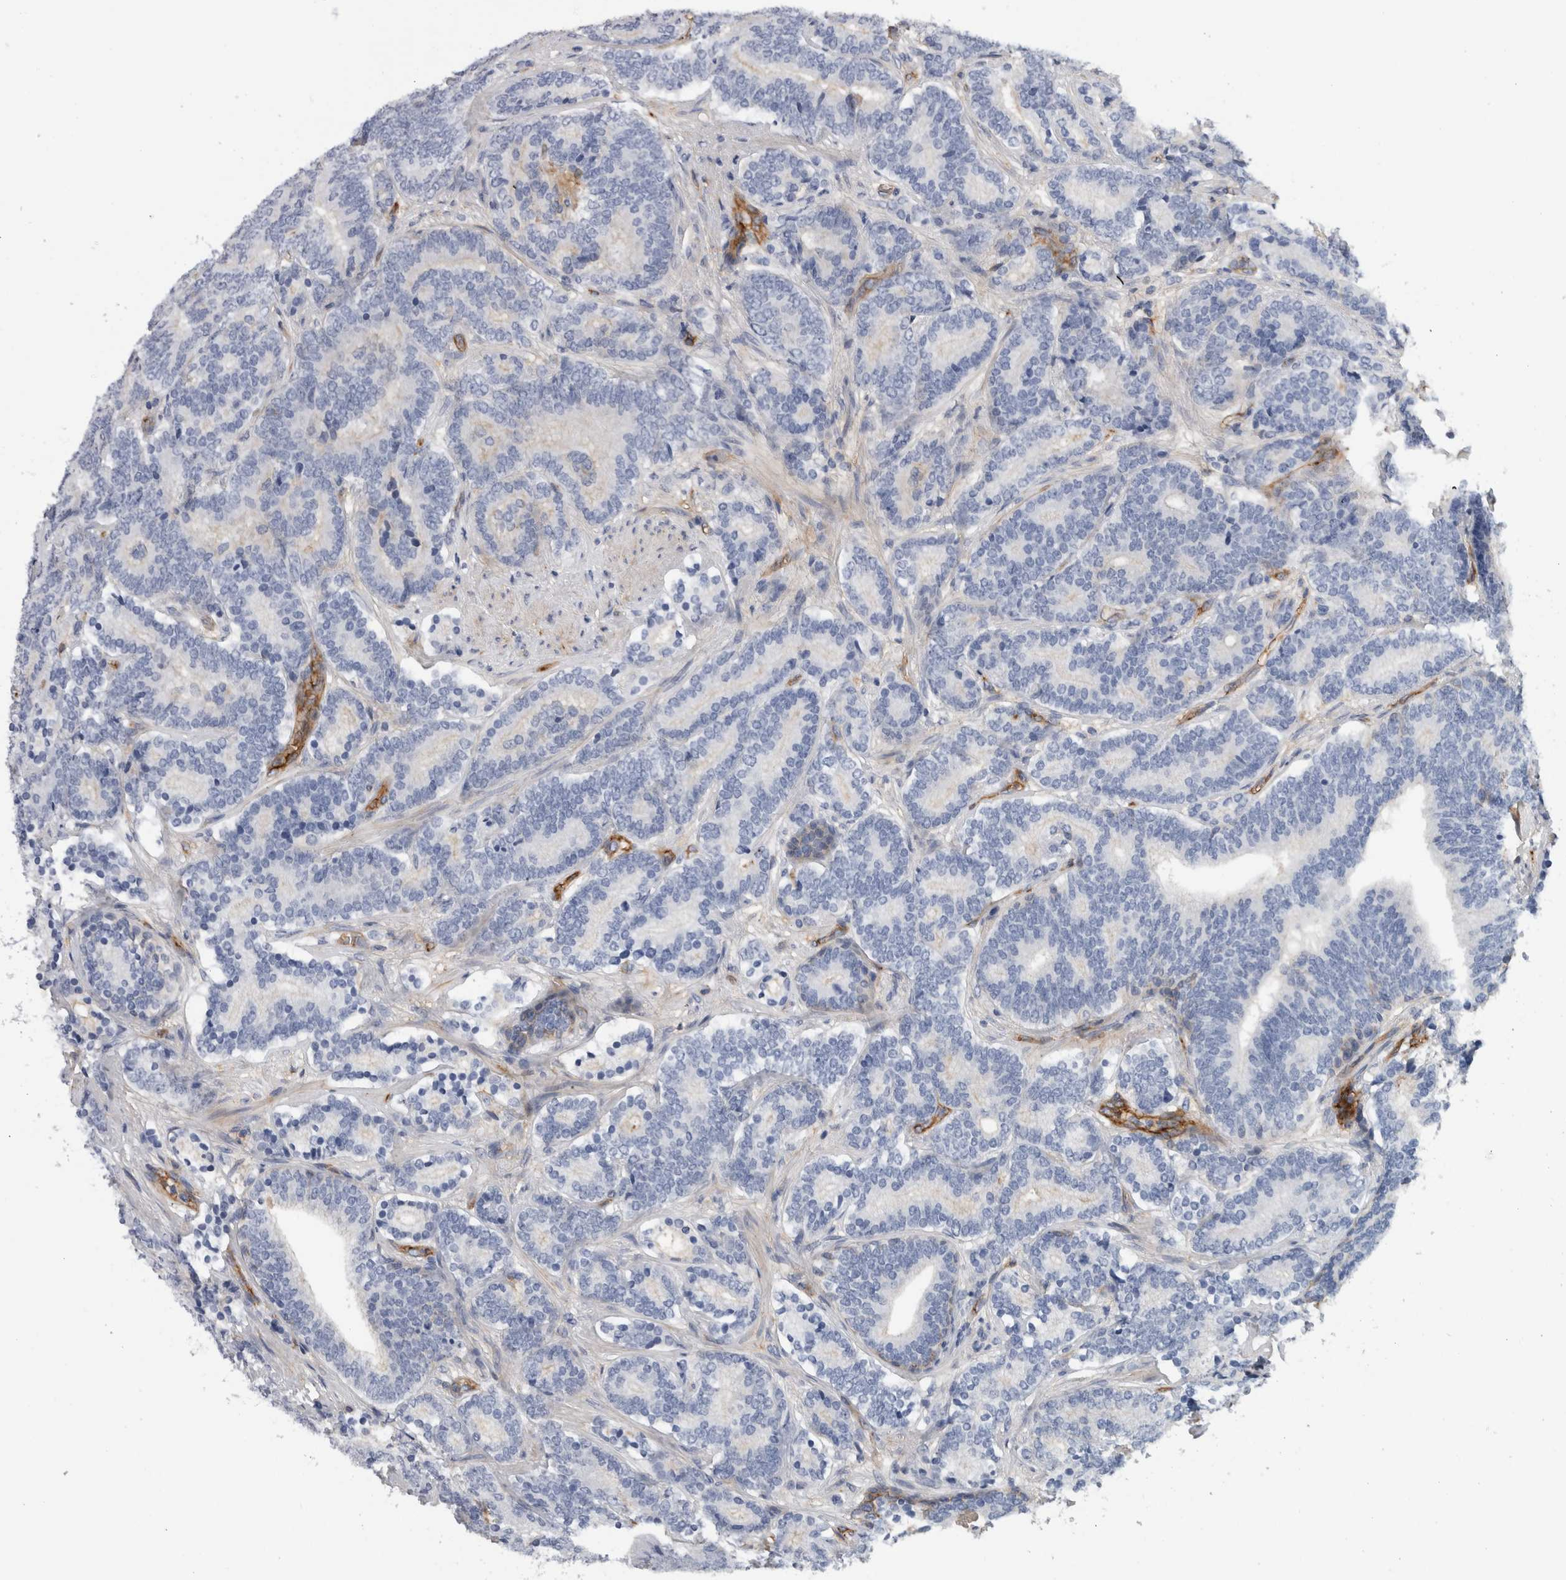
{"staining": {"intensity": "negative", "quantity": "none", "location": "none"}, "tissue": "prostate cancer", "cell_type": "Tumor cells", "image_type": "cancer", "snomed": [{"axis": "morphology", "description": "Adenocarcinoma, High grade"}, {"axis": "topography", "description": "Prostate"}], "caption": "DAB immunohistochemical staining of human high-grade adenocarcinoma (prostate) demonstrates no significant expression in tumor cells.", "gene": "CD59", "patient": {"sex": "male", "age": 55}}